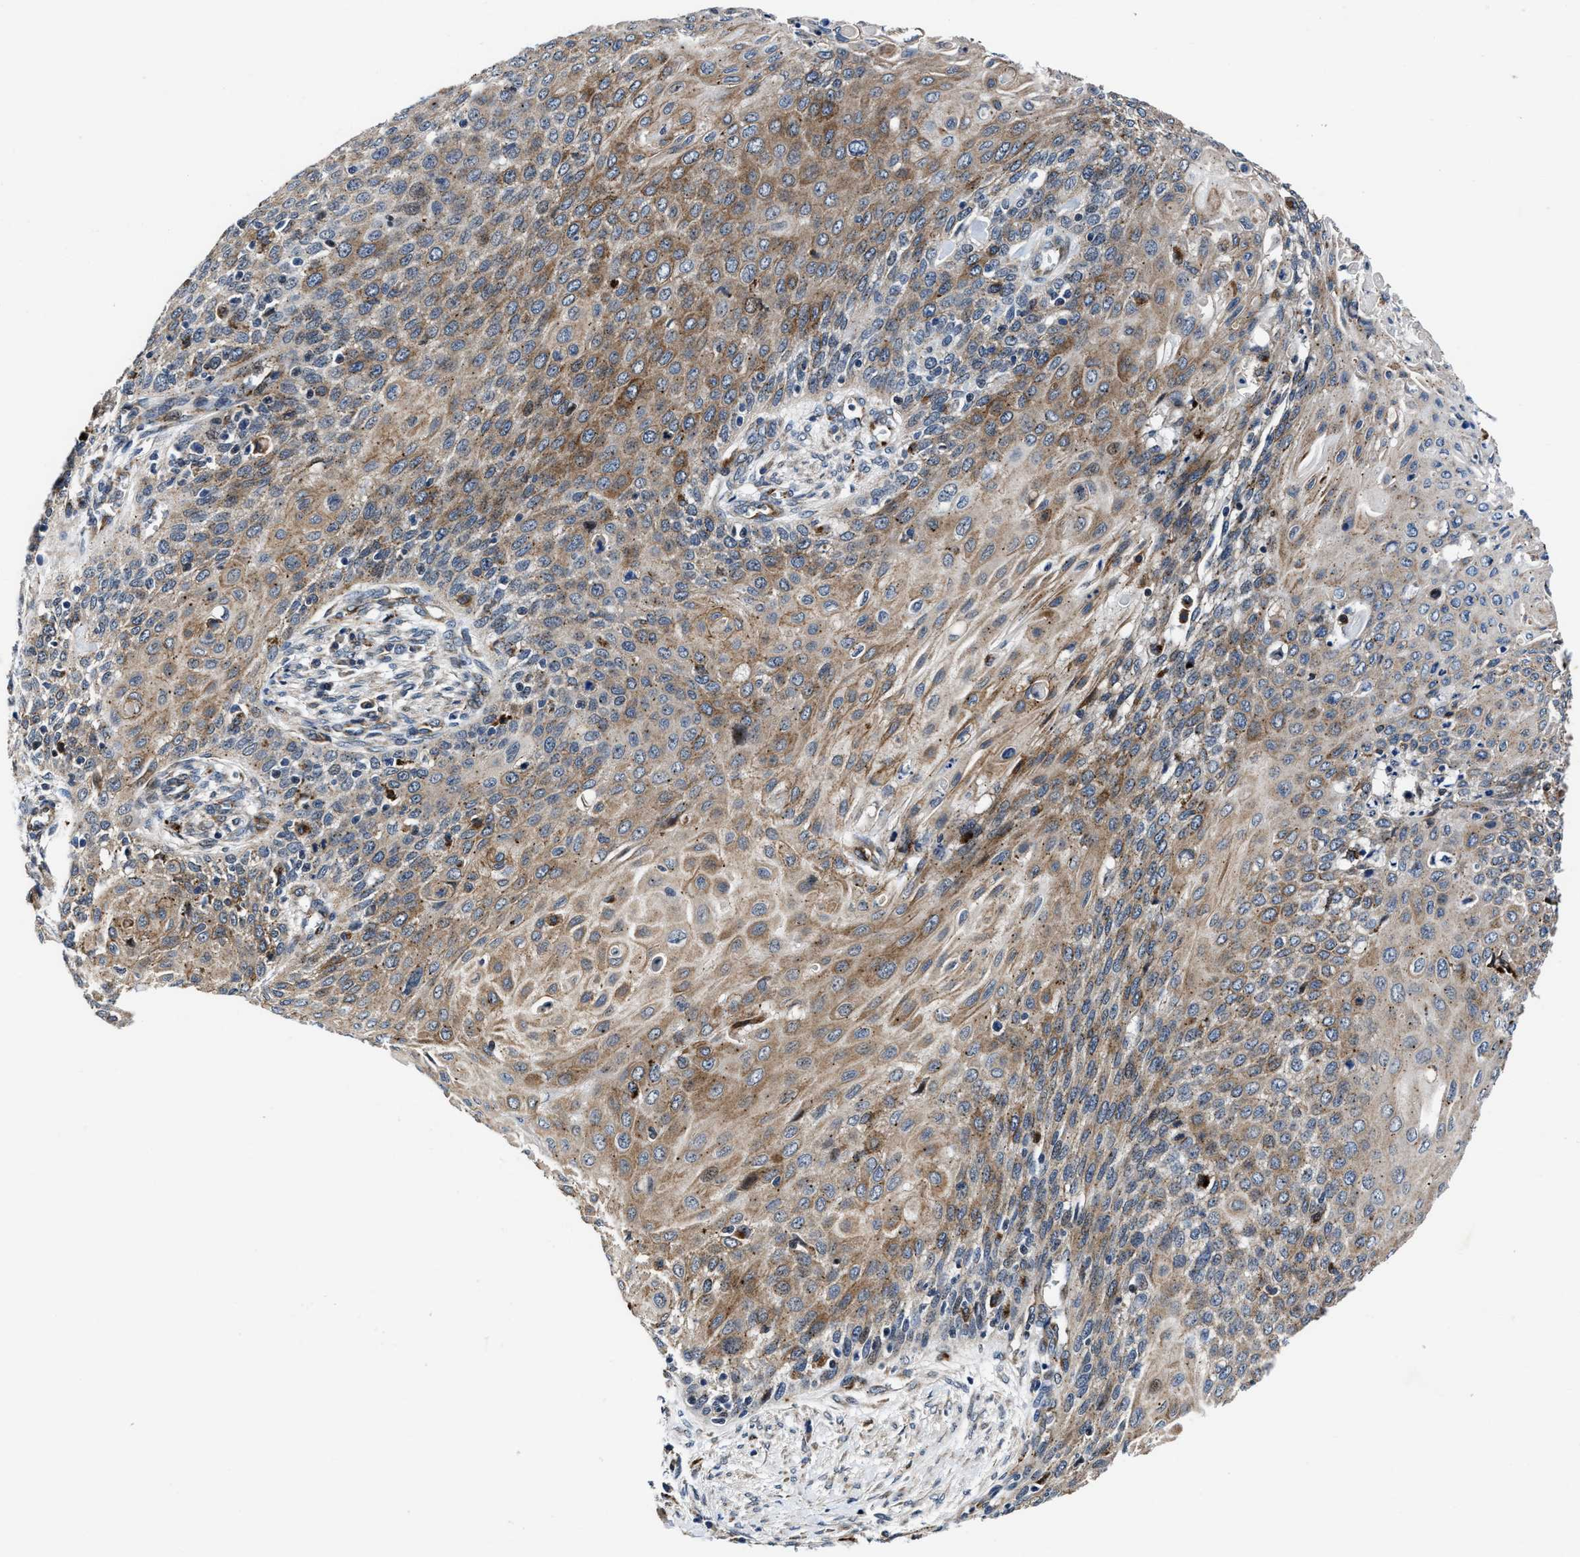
{"staining": {"intensity": "moderate", "quantity": ">75%", "location": "cytoplasmic/membranous"}, "tissue": "cervical cancer", "cell_type": "Tumor cells", "image_type": "cancer", "snomed": [{"axis": "morphology", "description": "Squamous cell carcinoma, NOS"}, {"axis": "topography", "description": "Cervix"}], "caption": "Moderate cytoplasmic/membranous protein expression is present in about >75% of tumor cells in squamous cell carcinoma (cervical). The staining is performed using DAB (3,3'-diaminobenzidine) brown chromogen to label protein expression. The nuclei are counter-stained blue using hematoxylin.", "gene": "C2orf66", "patient": {"sex": "female", "age": 39}}